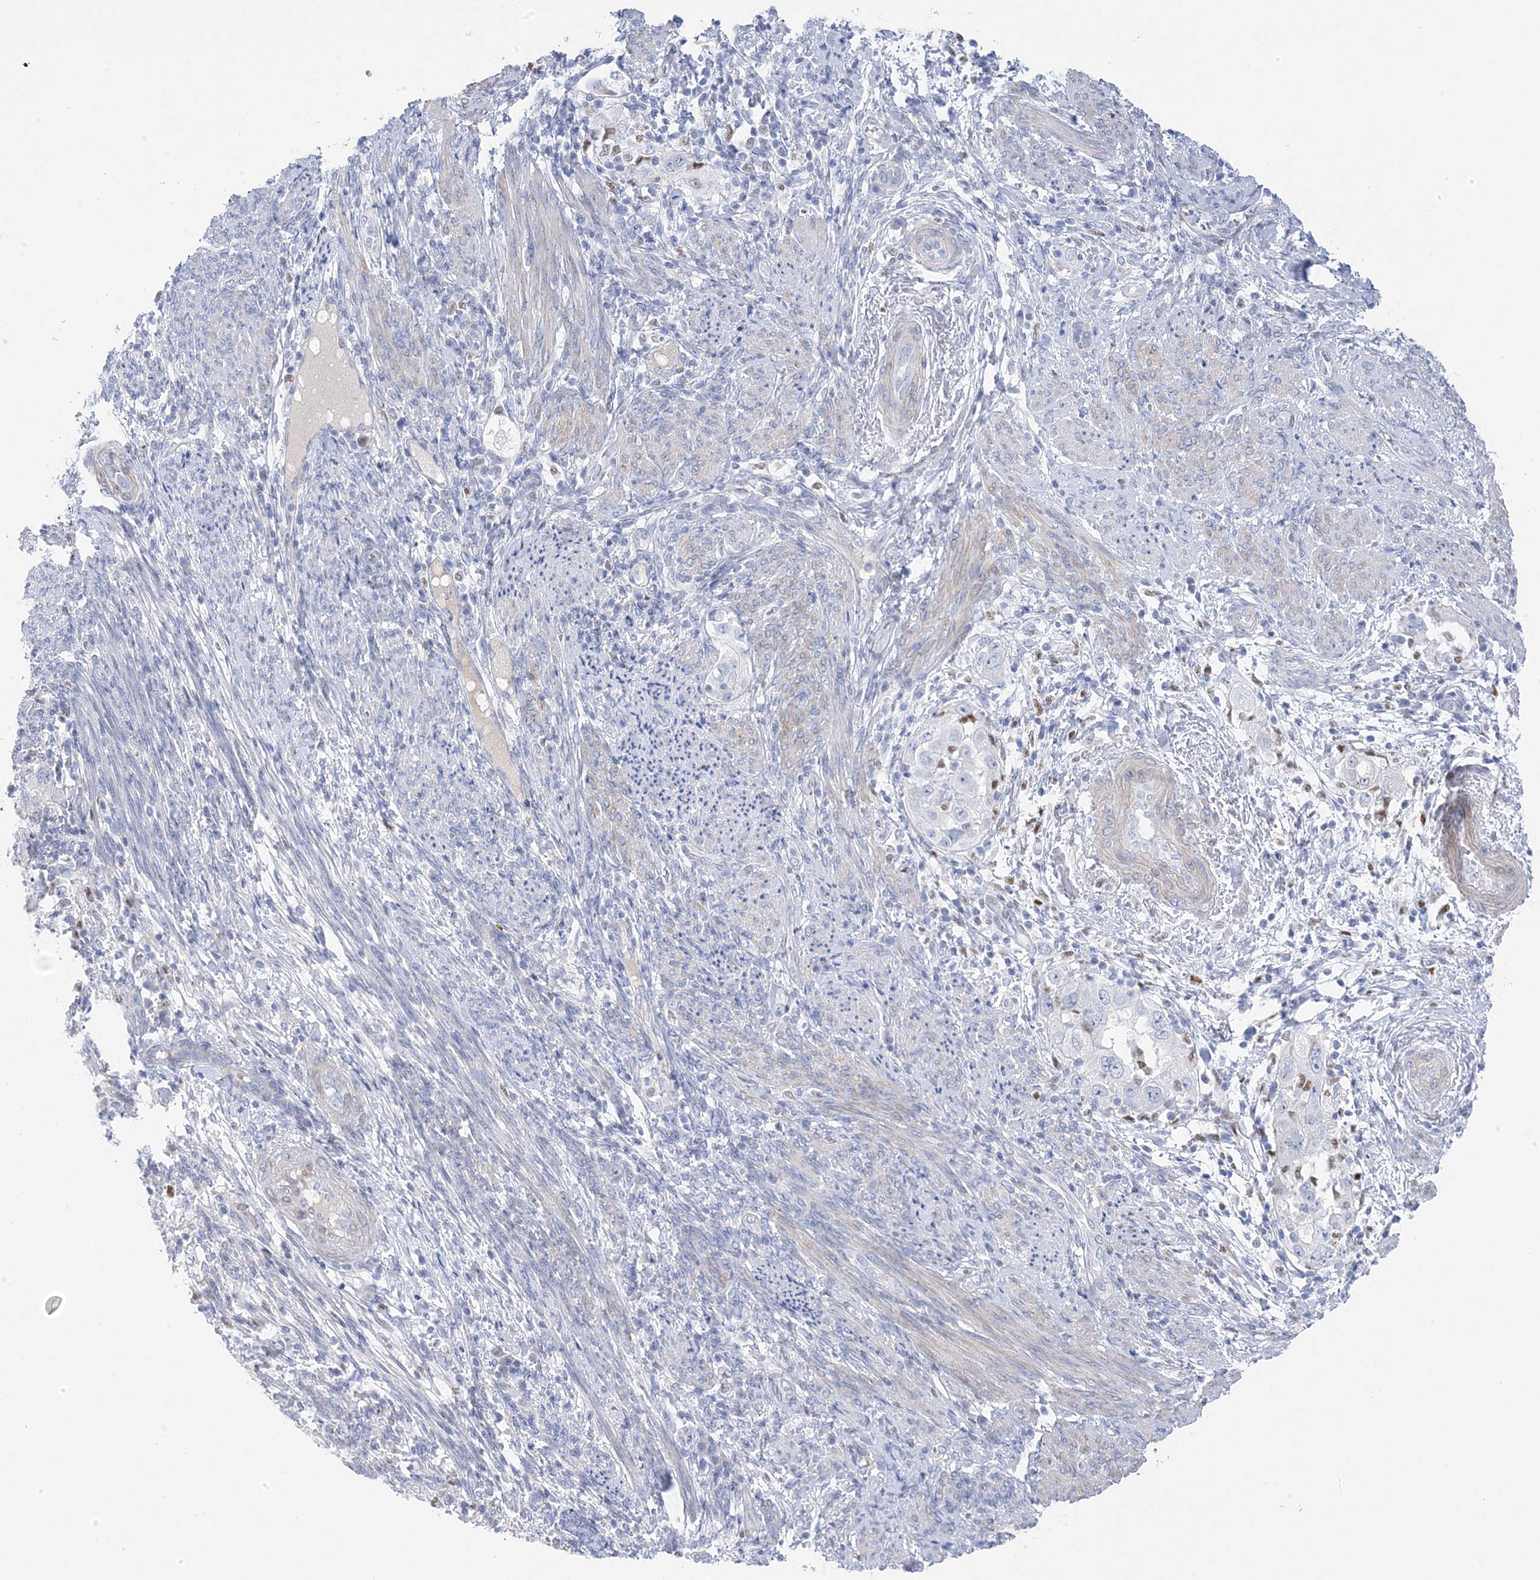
{"staining": {"intensity": "negative", "quantity": "none", "location": "none"}, "tissue": "endometrial cancer", "cell_type": "Tumor cells", "image_type": "cancer", "snomed": [{"axis": "morphology", "description": "Adenocarcinoma, NOS"}, {"axis": "topography", "description": "Endometrium"}], "caption": "Histopathology image shows no significant protein staining in tumor cells of endometrial adenocarcinoma.", "gene": "GTPBP6", "patient": {"sex": "female", "age": 85}}